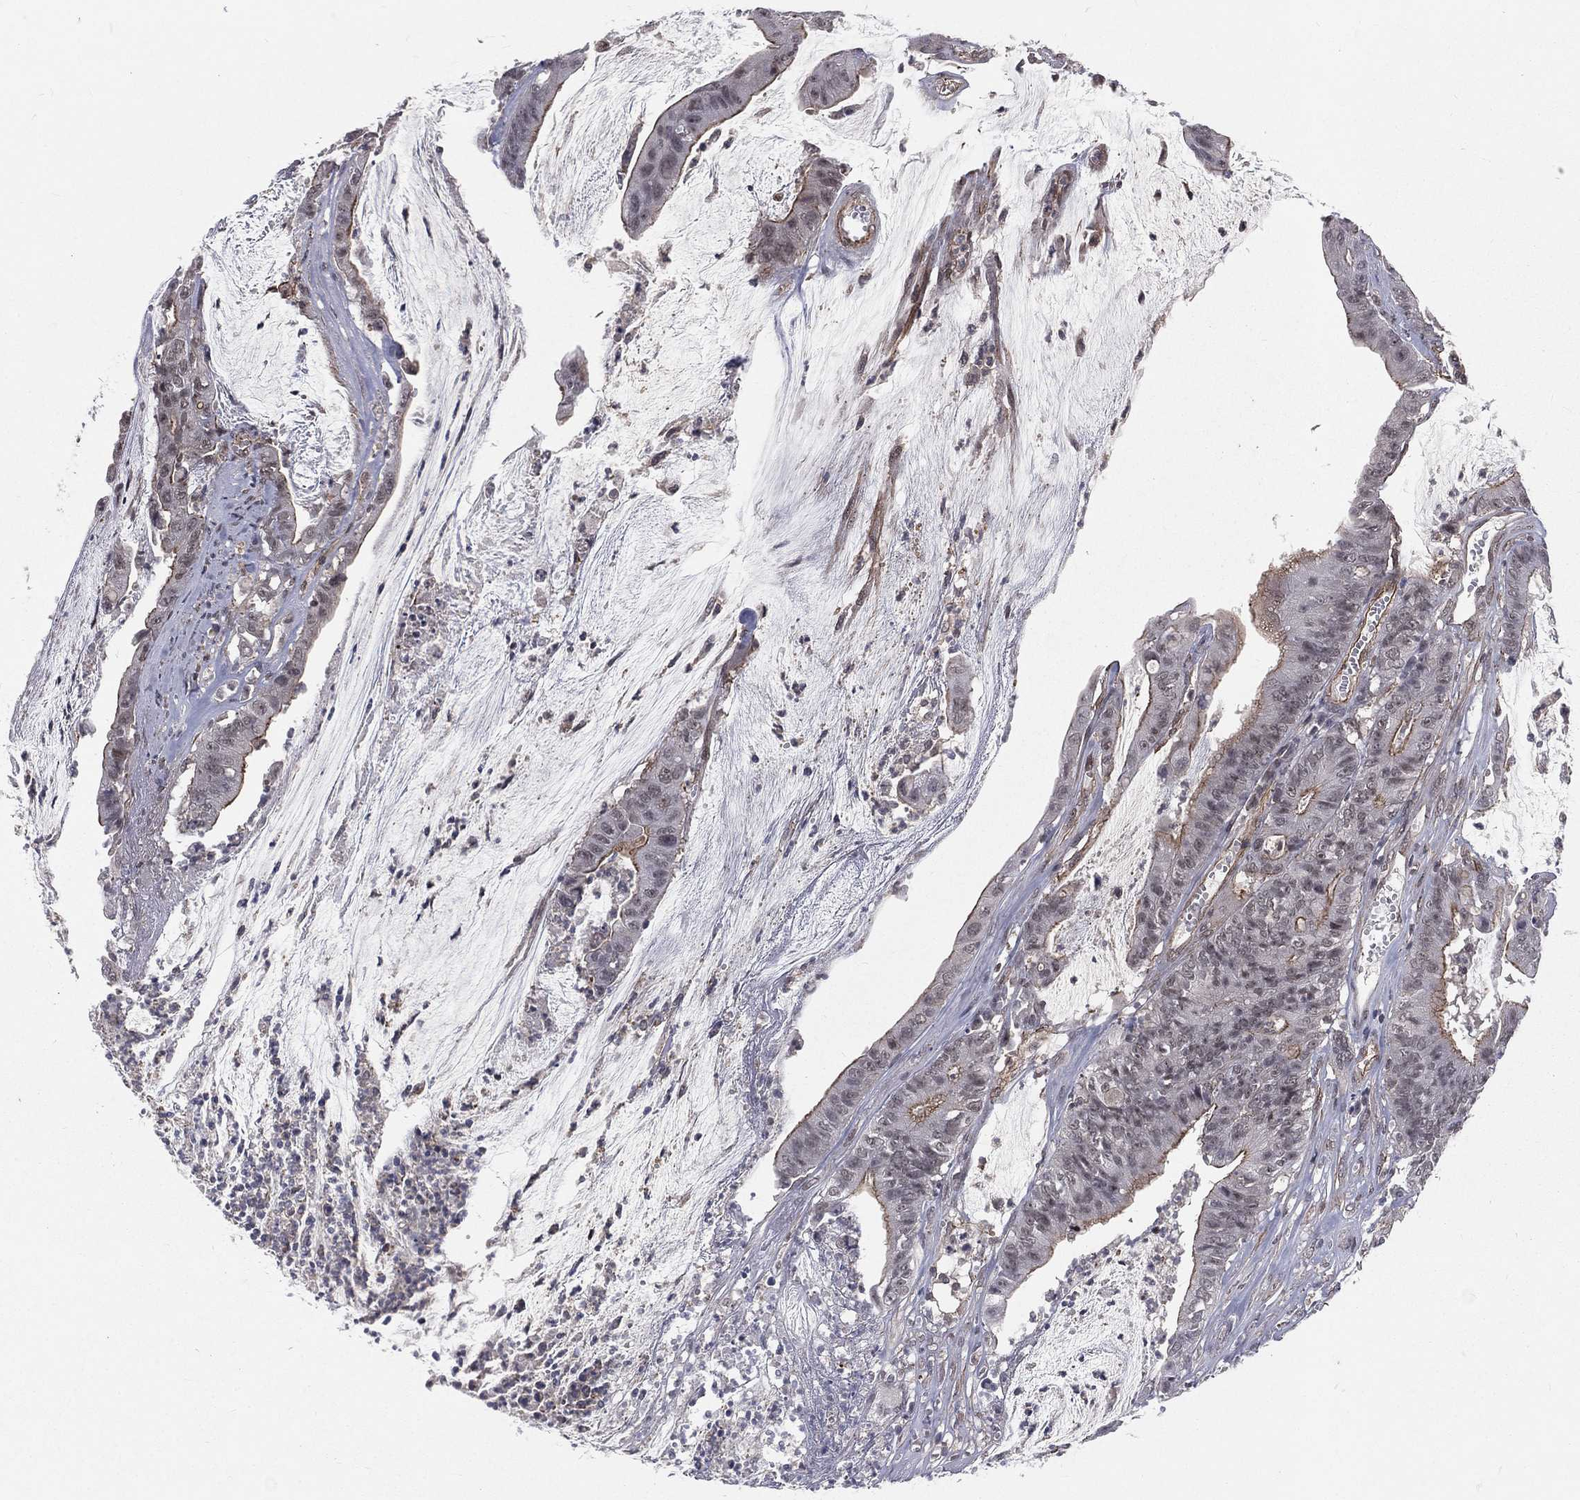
{"staining": {"intensity": "moderate", "quantity": "<25%", "location": "cytoplasmic/membranous"}, "tissue": "colorectal cancer", "cell_type": "Tumor cells", "image_type": "cancer", "snomed": [{"axis": "morphology", "description": "Adenocarcinoma, NOS"}, {"axis": "topography", "description": "Colon"}], "caption": "This image reveals colorectal cancer stained with immunohistochemistry (IHC) to label a protein in brown. The cytoplasmic/membranous of tumor cells show moderate positivity for the protein. Nuclei are counter-stained blue.", "gene": "MORC2", "patient": {"sex": "female", "age": 69}}